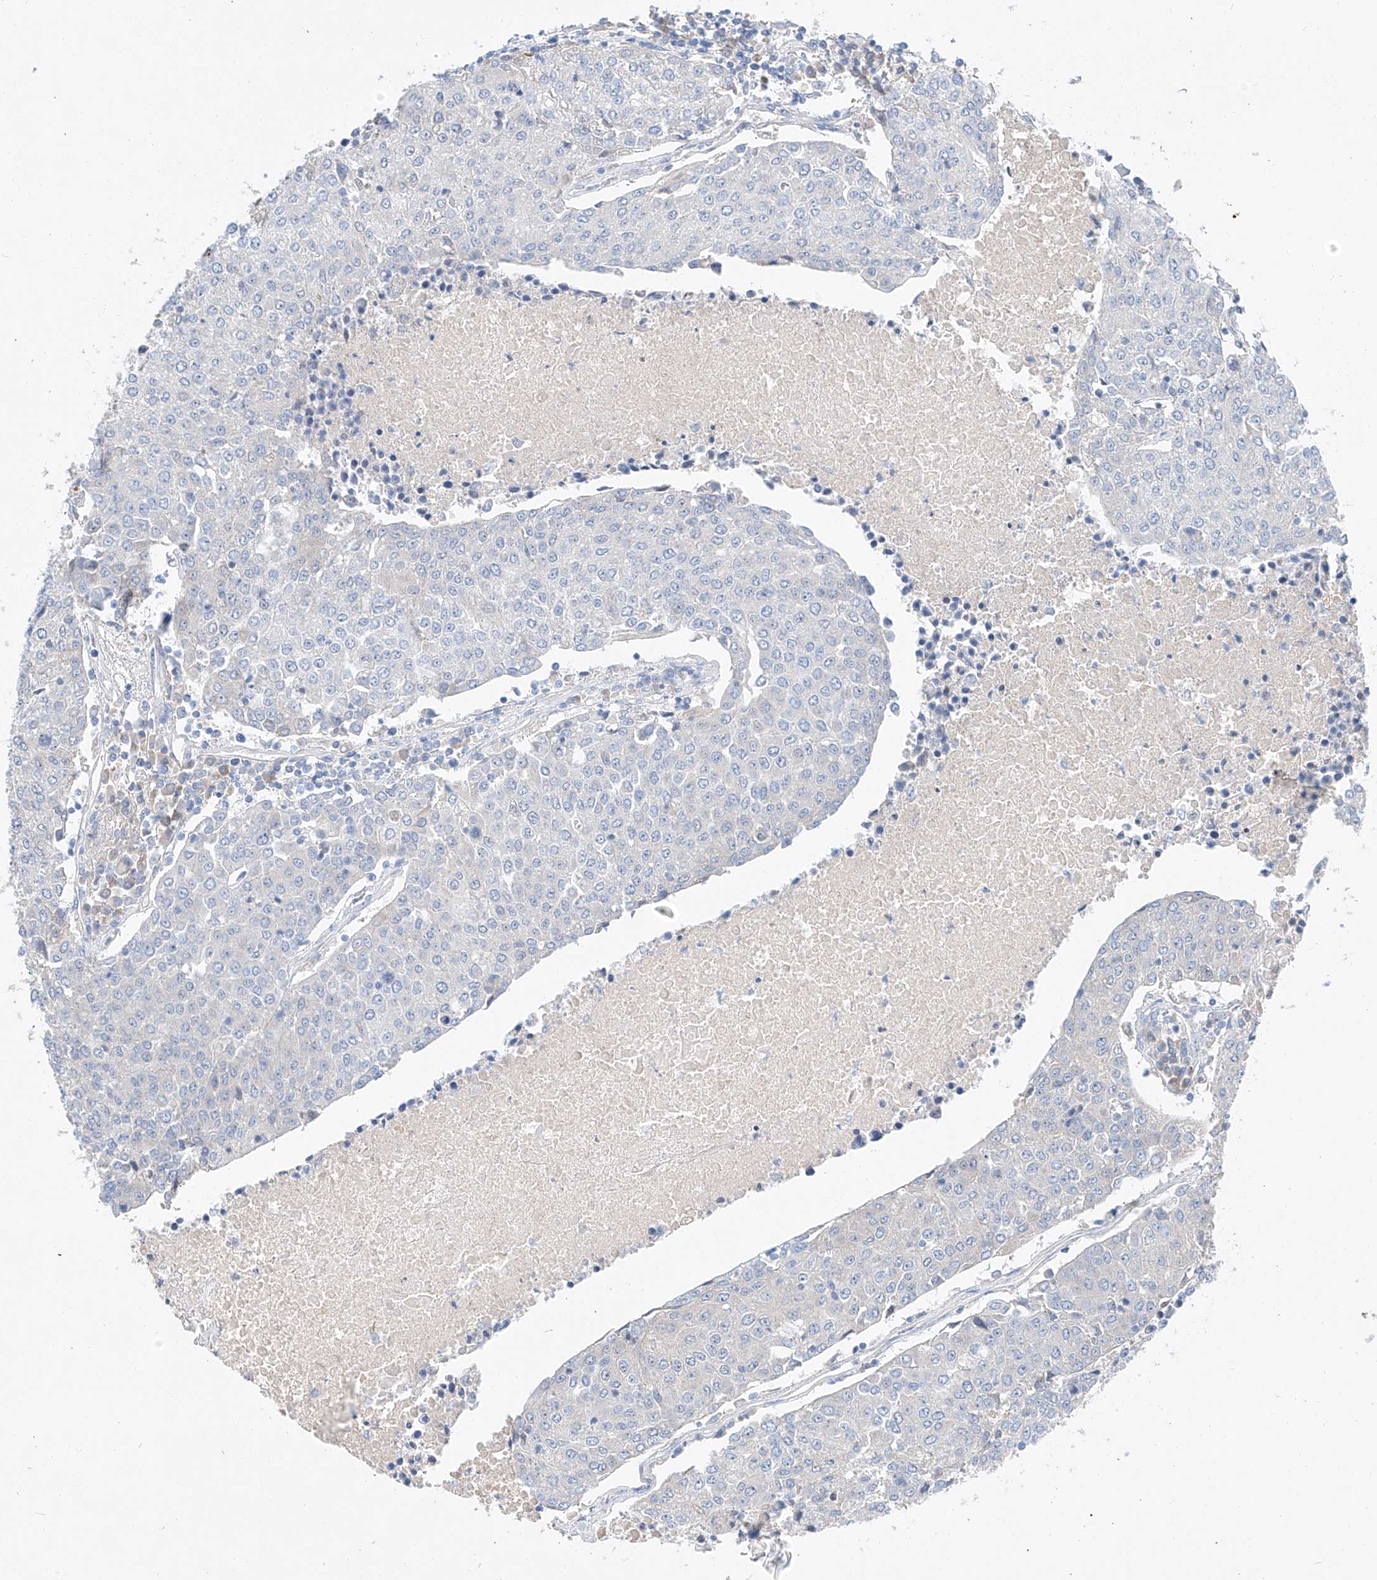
{"staining": {"intensity": "negative", "quantity": "none", "location": "none"}, "tissue": "urothelial cancer", "cell_type": "Tumor cells", "image_type": "cancer", "snomed": [{"axis": "morphology", "description": "Urothelial carcinoma, High grade"}, {"axis": "topography", "description": "Urinary bladder"}], "caption": "An image of urothelial carcinoma (high-grade) stained for a protein shows no brown staining in tumor cells.", "gene": "RUSC1", "patient": {"sex": "female", "age": 85}}